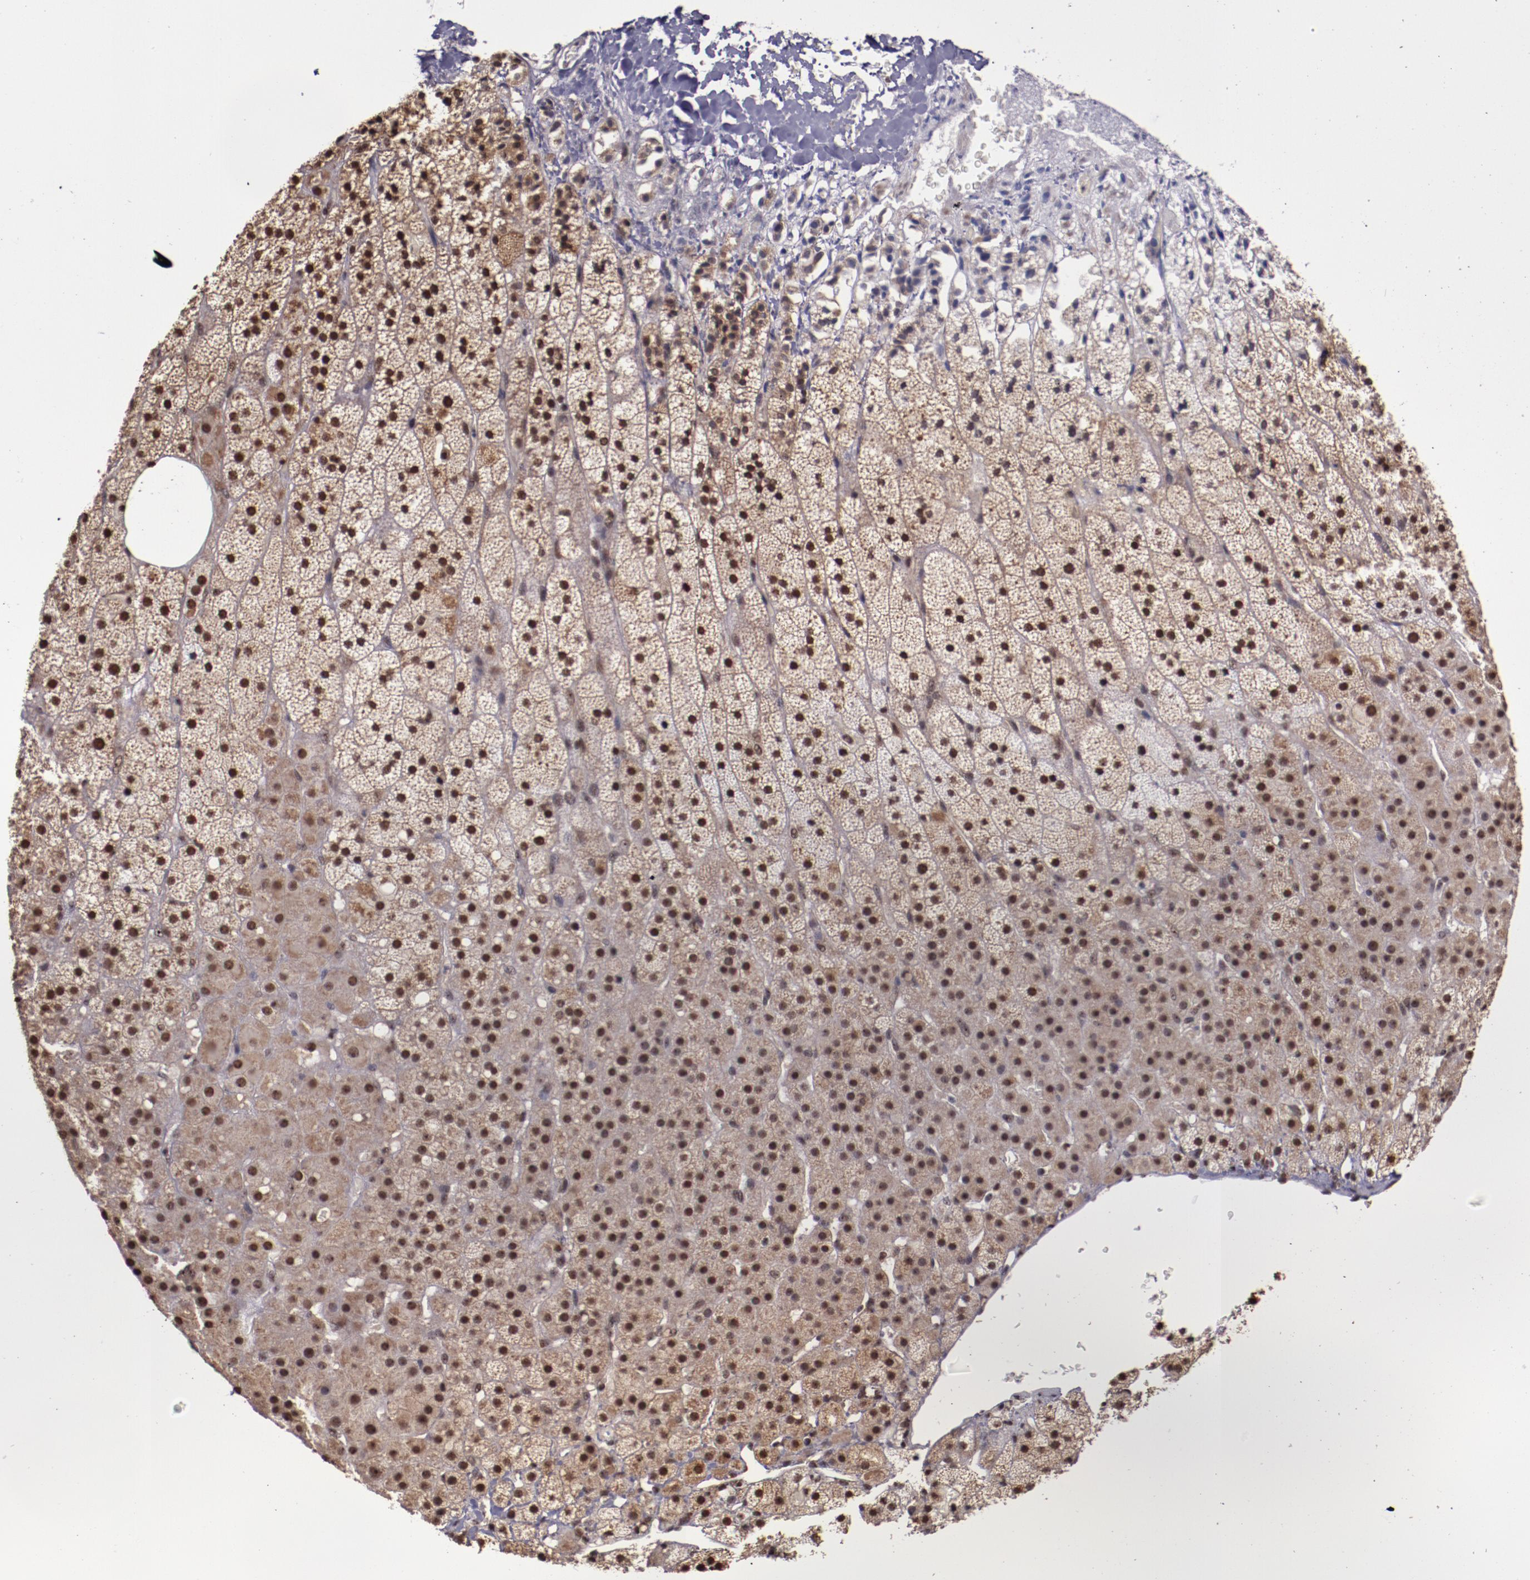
{"staining": {"intensity": "strong", "quantity": ">75%", "location": "cytoplasmic/membranous,nuclear"}, "tissue": "adrenal gland", "cell_type": "Glandular cells", "image_type": "normal", "snomed": [{"axis": "morphology", "description": "Normal tissue, NOS"}, {"axis": "topography", "description": "Adrenal gland"}], "caption": "IHC micrograph of unremarkable adrenal gland: adrenal gland stained using IHC shows high levels of strong protein expression localized specifically in the cytoplasmic/membranous,nuclear of glandular cells, appearing as a cytoplasmic/membranous,nuclear brown color.", "gene": "CECR2", "patient": {"sex": "male", "age": 35}}